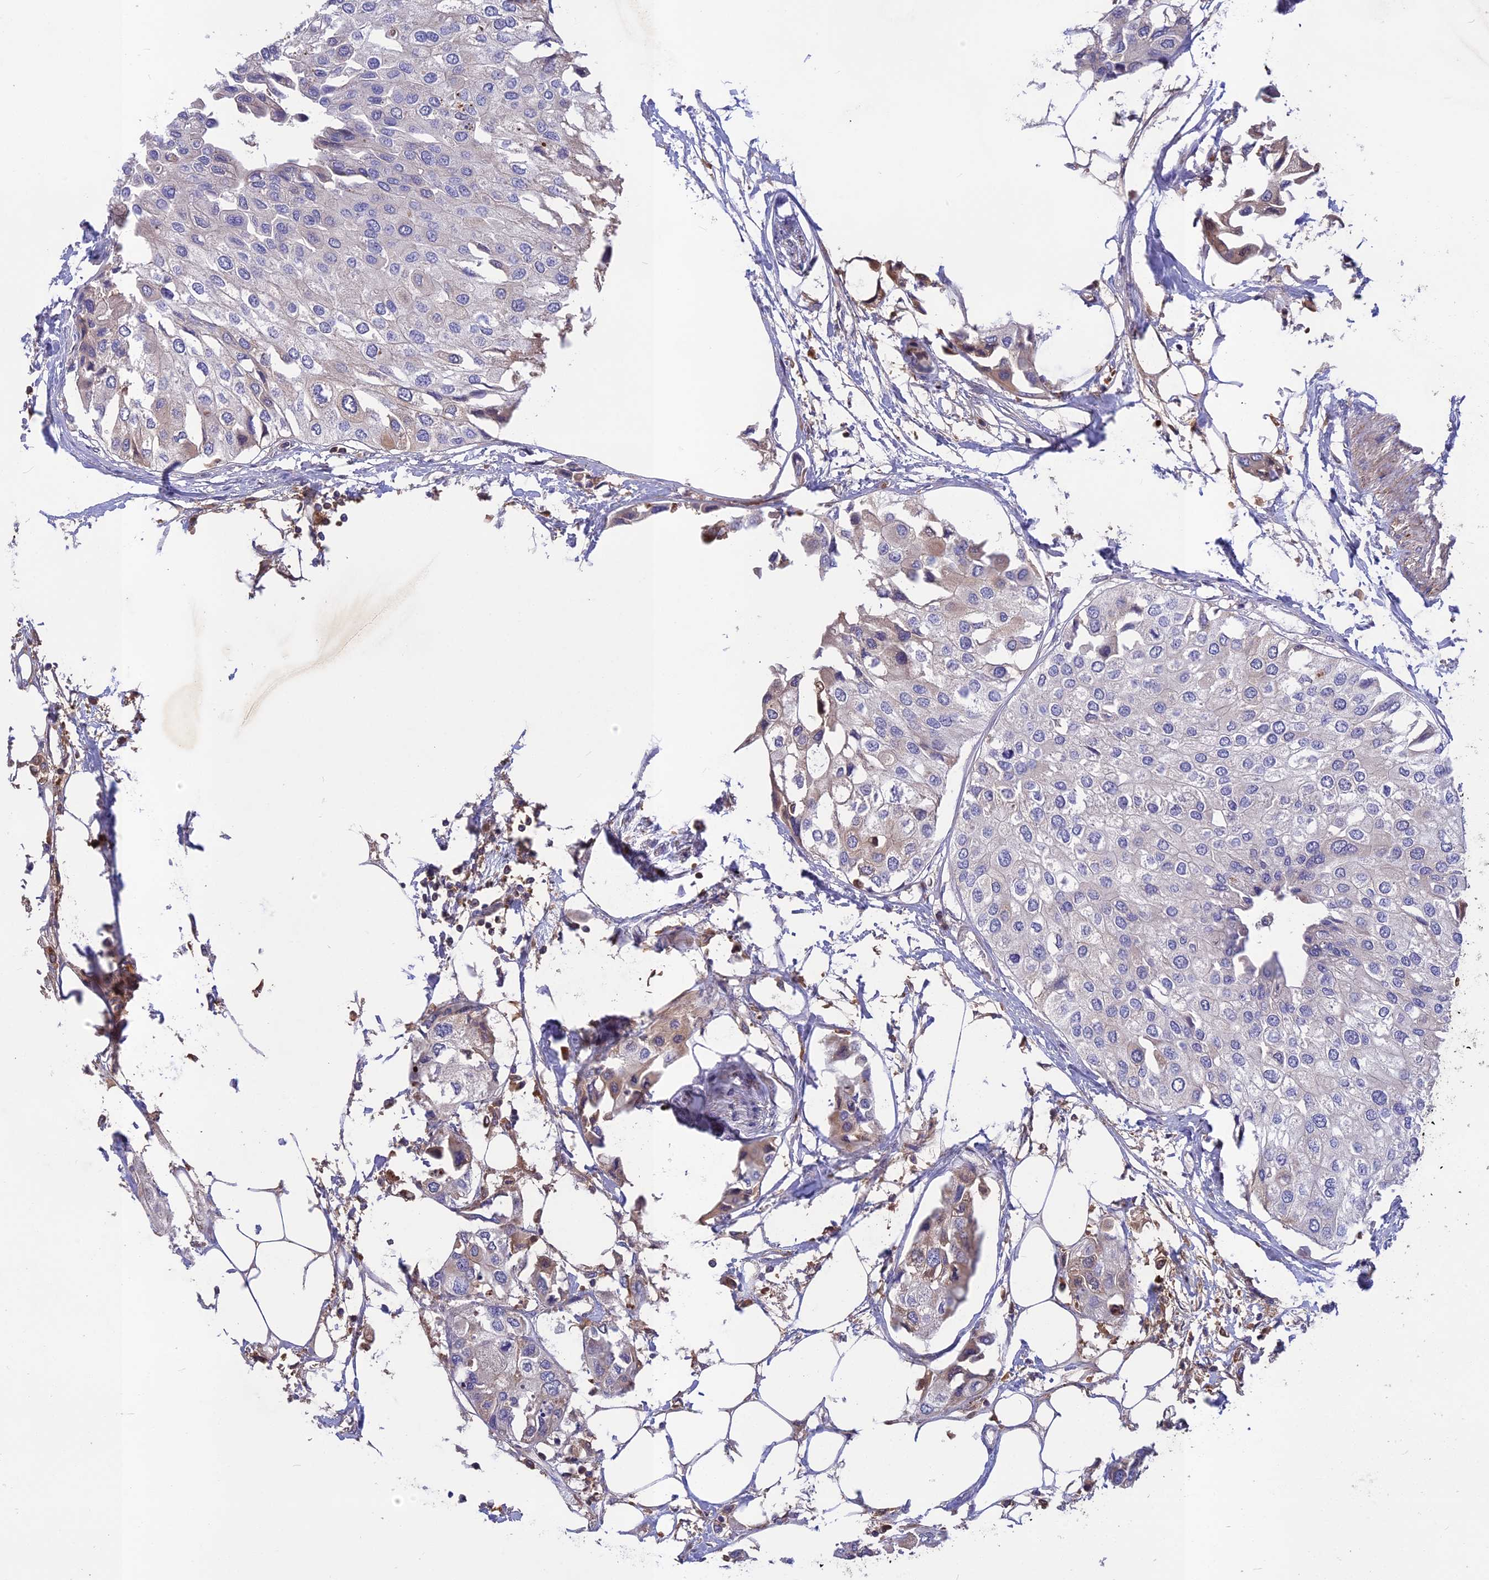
{"staining": {"intensity": "negative", "quantity": "none", "location": "none"}, "tissue": "urothelial cancer", "cell_type": "Tumor cells", "image_type": "cancer", "snomed": [{"axis": "morphology", "description": "Urothelial carcinoma, High grade"}, {"axis": "topography", "description": "Urinary bladder"}], "caption": "Protein analysis of urothelial carcinoma (high-grade) demonstrates no significant positivity in tumor cells.", "gene": "ADO", "patient": {"sex": "male", "age": 64}}